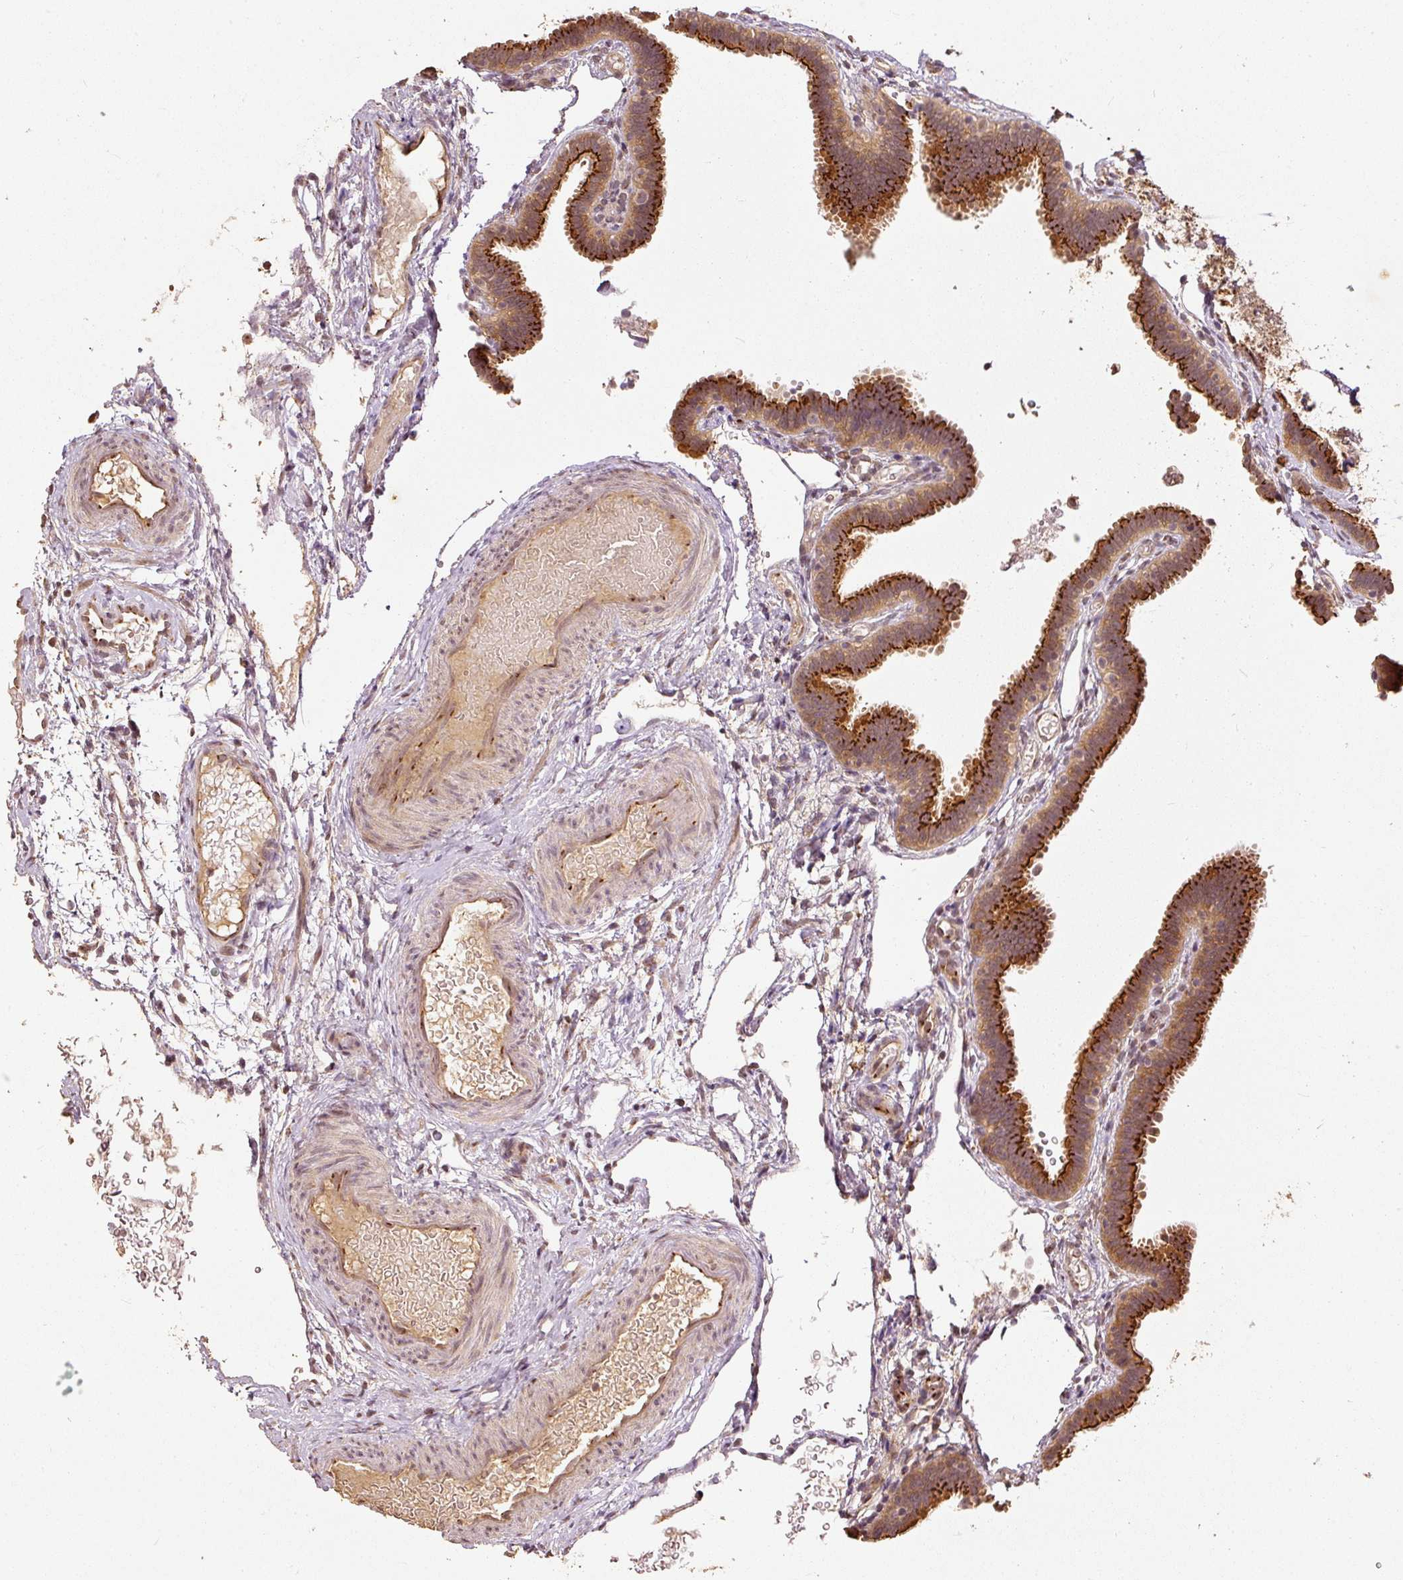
{"staining": {"intensity": "strong", "quantity": ">75%", "location": "cytoplasmic/membranous"}, "tissue": "fallopian tube", "cell_type": "Glandular cells", "image_type": "normal", "snomed": [{"axis": "morphology", "description": "Normal tissue, NOS"}, {"axis": "topography", "description": "Fallopian tube"}], "caption": "Immunohistochemistry image of normal human fallopian tube stained for a protein (brown), which shows high levels of strong cytoplasmic/membranous expression in approximately >75% of glandular cells.", "gene": "FUT8", "patient": {"sex": "female", "age": 37}}